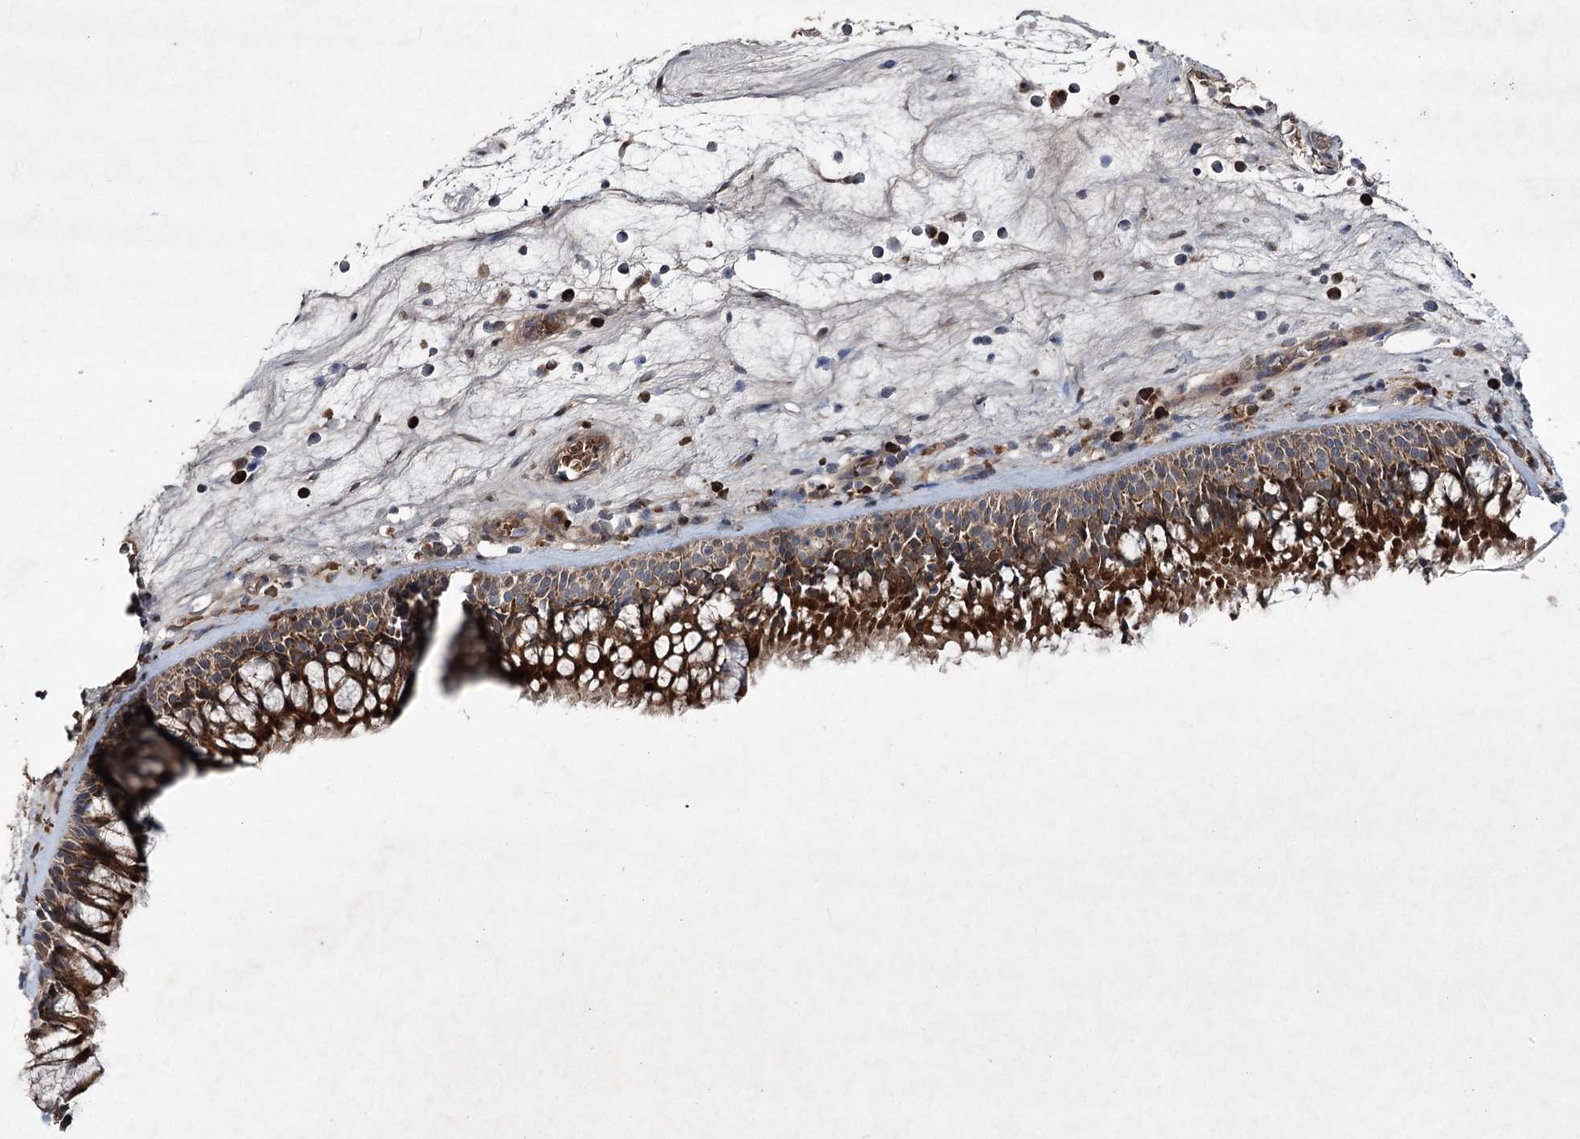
{"staining": {"intensity": "strong", "quantity": ">75%", "location": "cytoplasmic/membranous"}, "tissue": "nasopharynx", "cell_type": "Respiratory epithelial cells", "image_type": "normal", "snomed": [{"axis": "morphology", "description": "Normal tissue, NOS"}, {"axis": "morphology", "description": "Inflammation, NOS"}, {"axis": "morphology", "description": "Malignant melanoma, Metastatic site"}, {"axis": "topography", "description": "Nasopharynx"}], "caption": "Immunohistochemical staining of normal nasopharynx demonstrates strong cytoplasmic/membranous protein staining in about >75% of respiratory epithelial cells. (Brightfield microscopy of DAB IHC at high magnification).", "gene": "ALG9", "patient": {"sex": "male", "age": 70}}